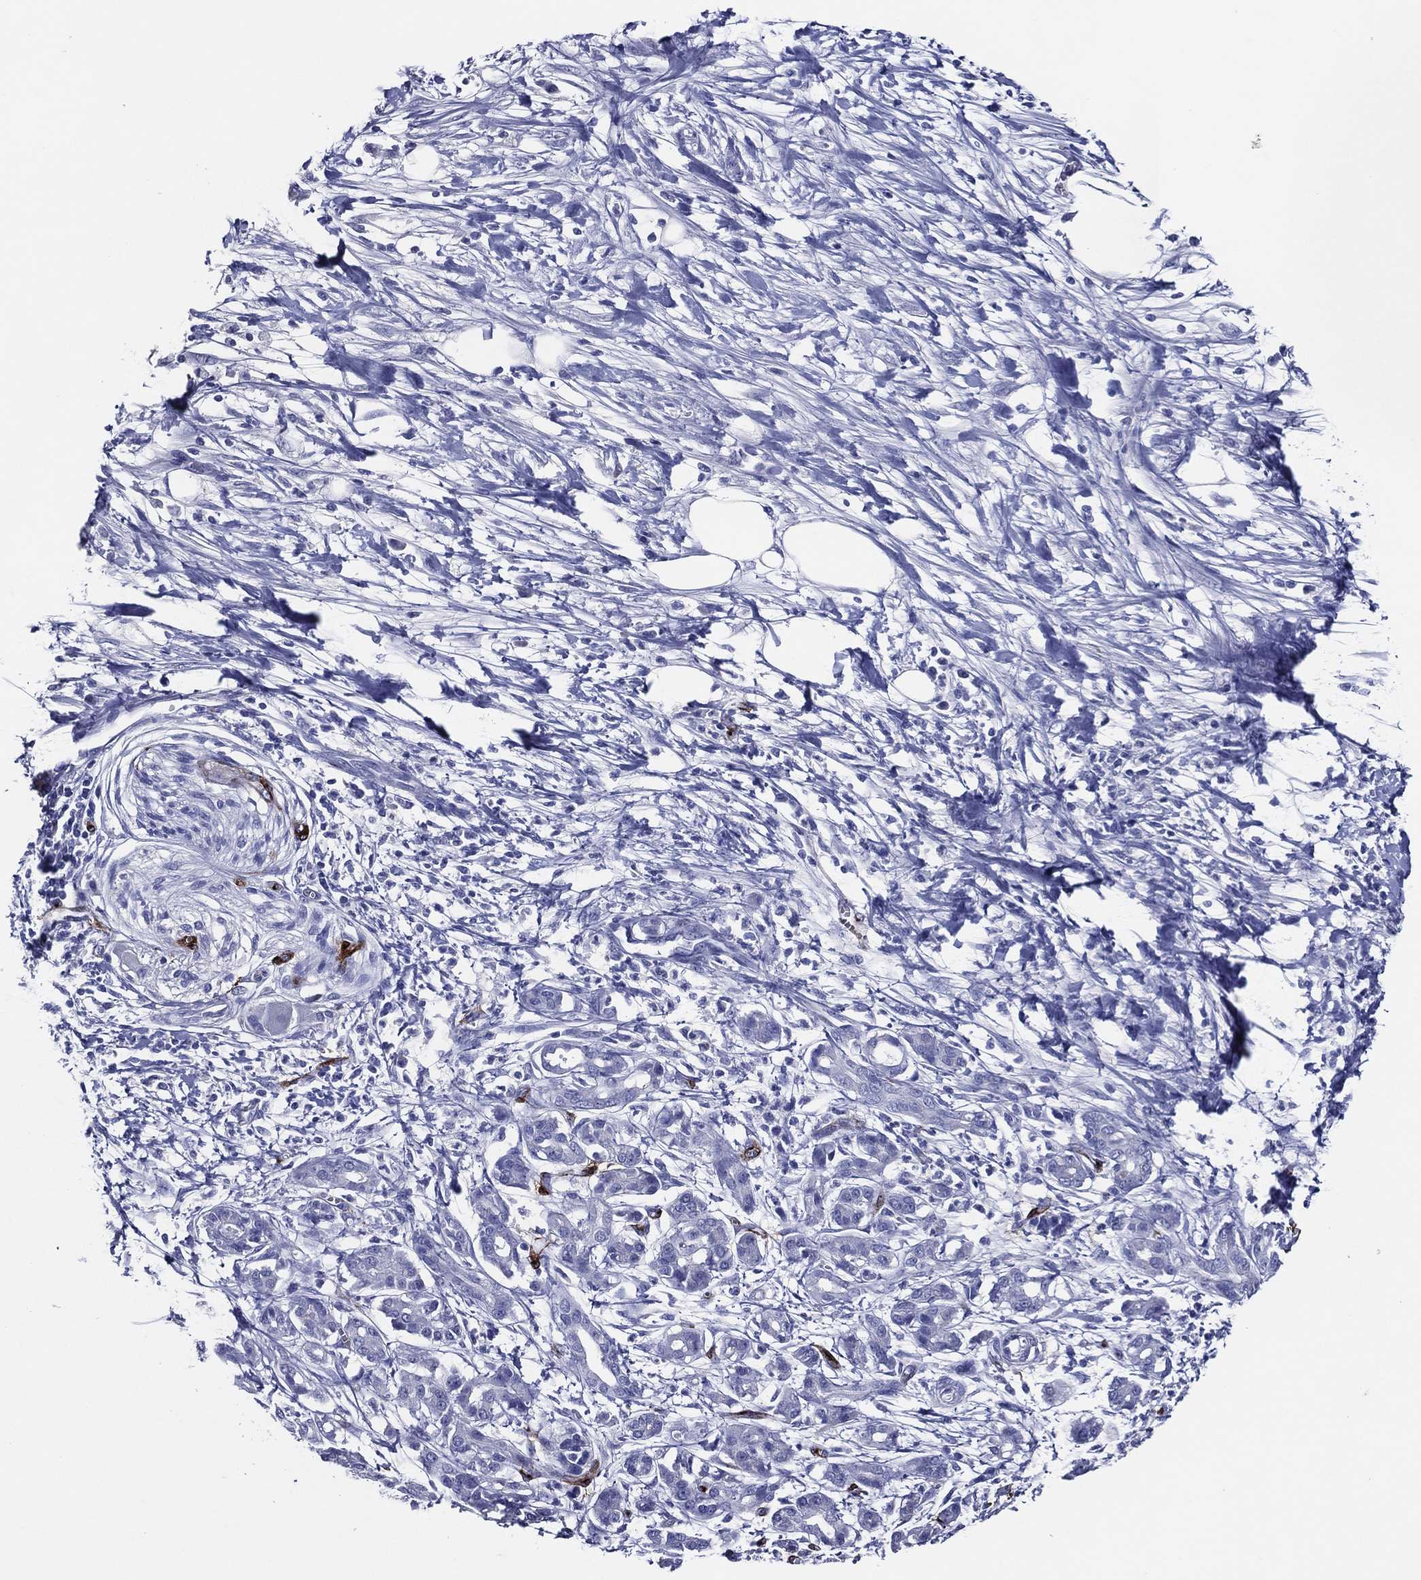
{"staining": {"intensity": "negative", "quantity": "none", "location": "none"}, "tissue": "pancreatic cancer", "cell_type": "Tumor cells", "image_type": "cancer", "snomed": [{"axis": "morphology", "description": "Adenocarcinoma, NOS"}, {"axis": "topography", "description": "Pancreas"}], "caption": "Tumor cells are negative for protein expression in human adenocarcinoma (pancreatic).", "gene": "ACE2", "patient": {"sex": "male", "age": 72}}